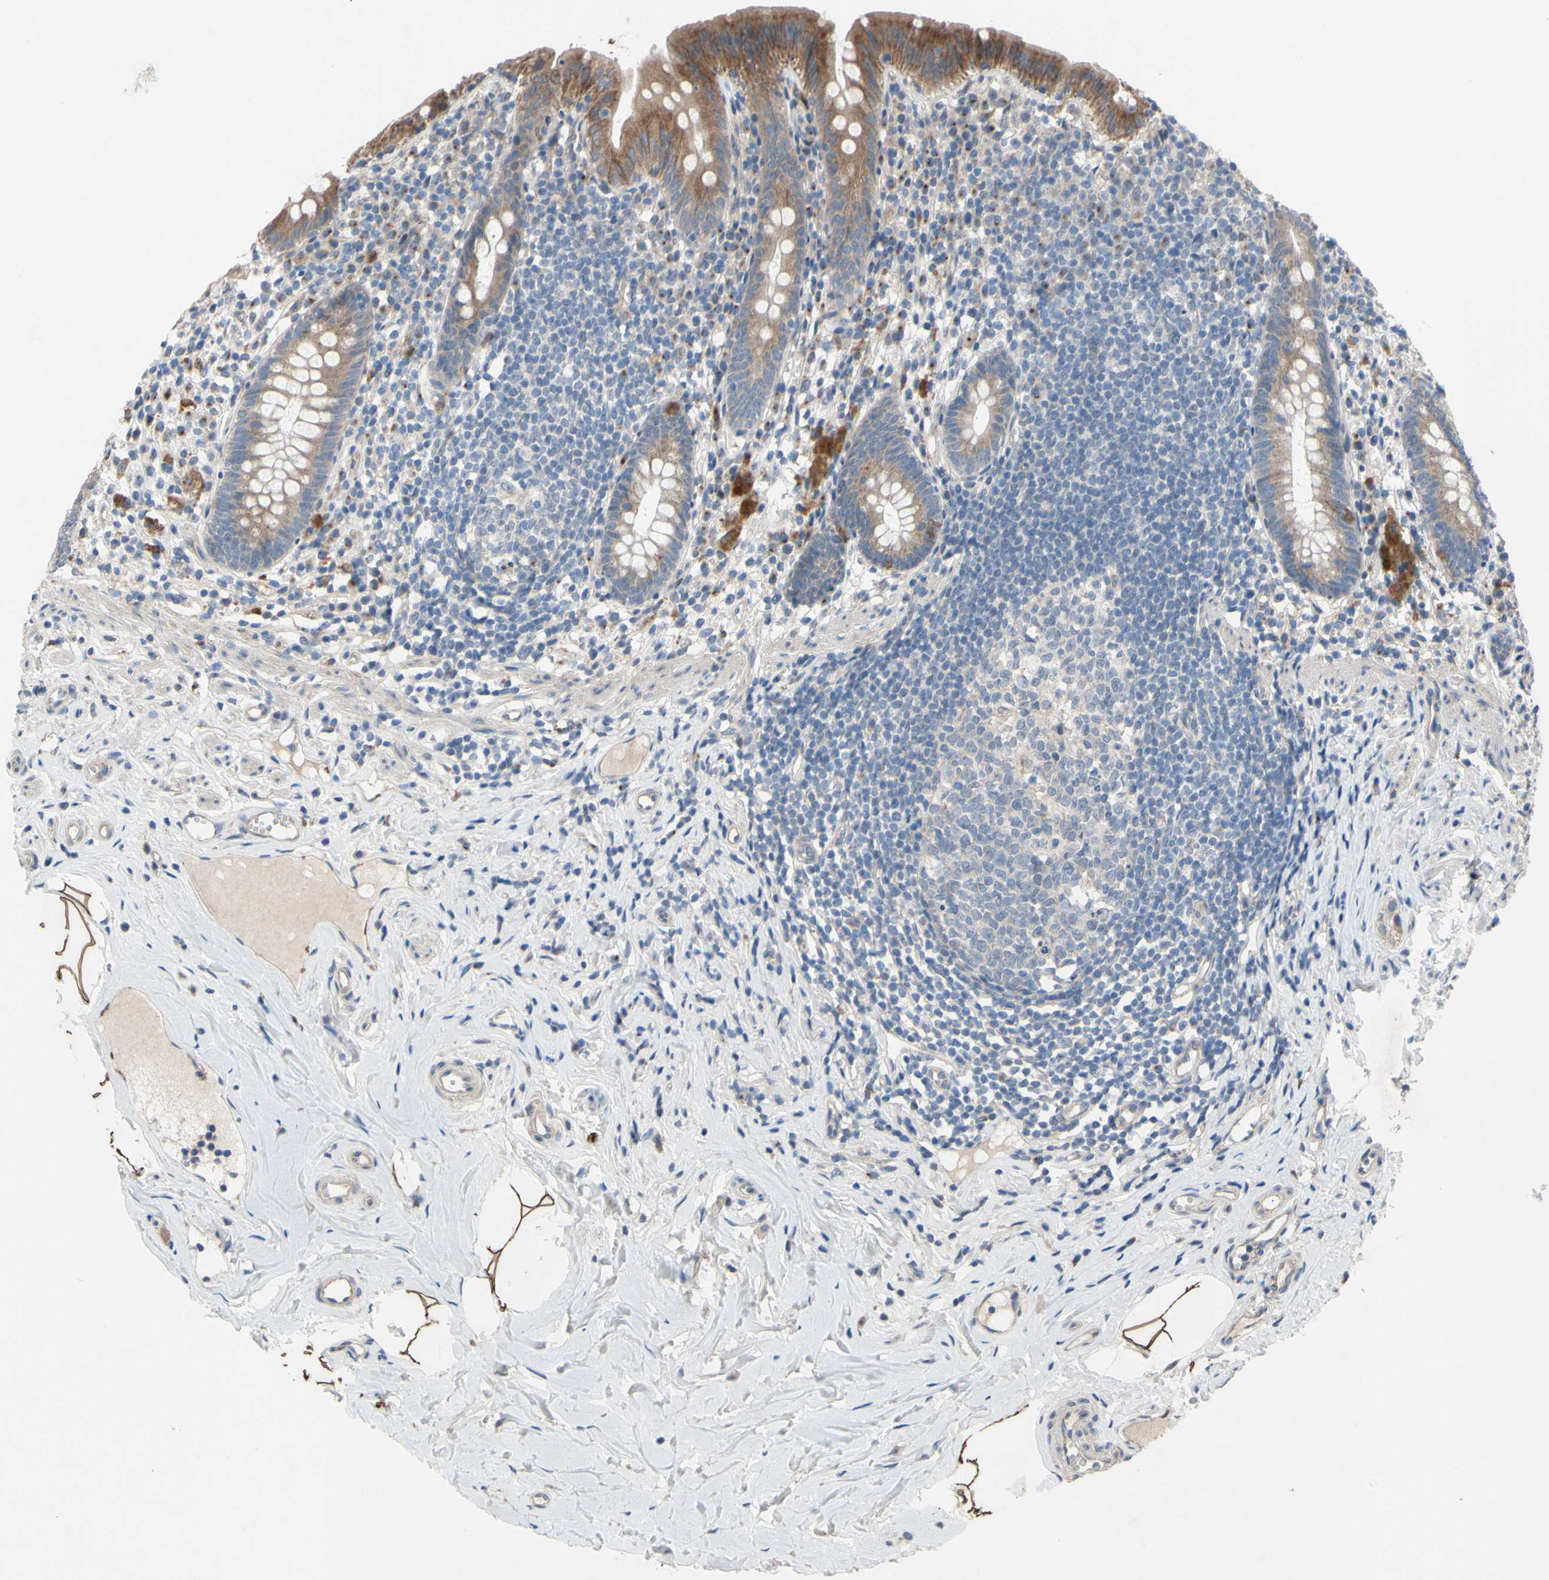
{"staining": {"intensity": "moderate", "quantity": ">75%", "location": "cytoplasmic/membranous"}, "tissue": "appendix", "cell_type": "Glandular cells", "image_type": "normal", "snomed": [{"axis": "morphology", "description": "Normal tissue, NOS"}, {"axis": "topography", "description": "Appendix"}], "caption": "Brown immunohistochemical staining in unremarkable appendix shows moderate cytoplasmic/membranous positivity in approximately >75% of glandular cells.", "gene": "GRAMD2B", "patient": {"sex": "male", "age": 52}}